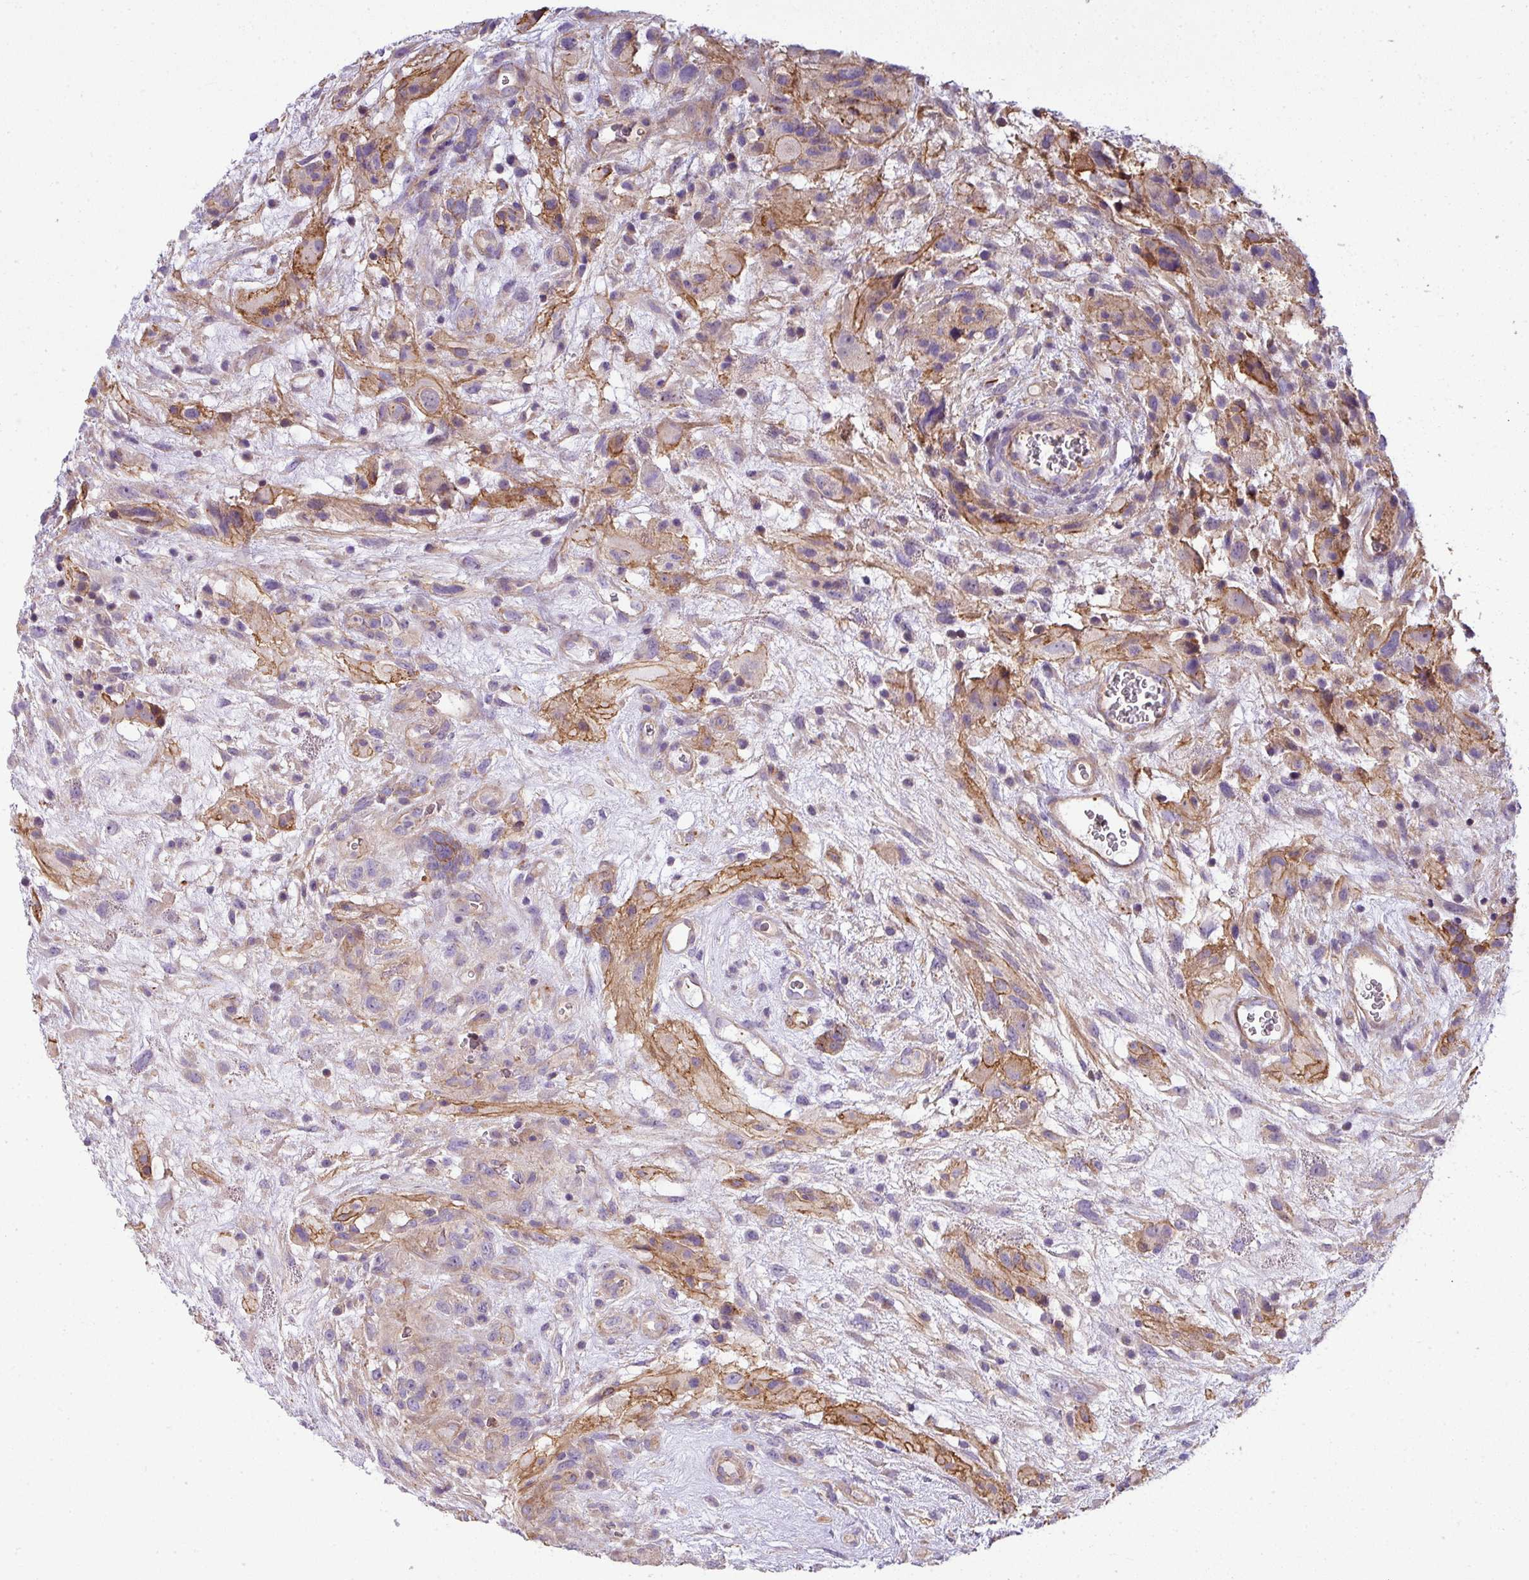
{"staining": {"intensity": "moderate", "quantity": "25%-75%", "location": "cytoplasmic/membranous"}, "tissue": "glioma", "cell_type": "Tumor cells", "image_type": "cancer", "snomed": [{"axis": "morphology", "description": "Glioma, malignant, High grade"}, {"axis": "topography", "description": "Brain"}], "caption": "This is an image of immunohistochemistry (IHC) staining of malignant glioma (high-grade), which shows moderate positivity in the cytoplasmic/membranous of tumor cells.", "gene": "PALS2", "patient": {"sex": "male", "age": 61}}